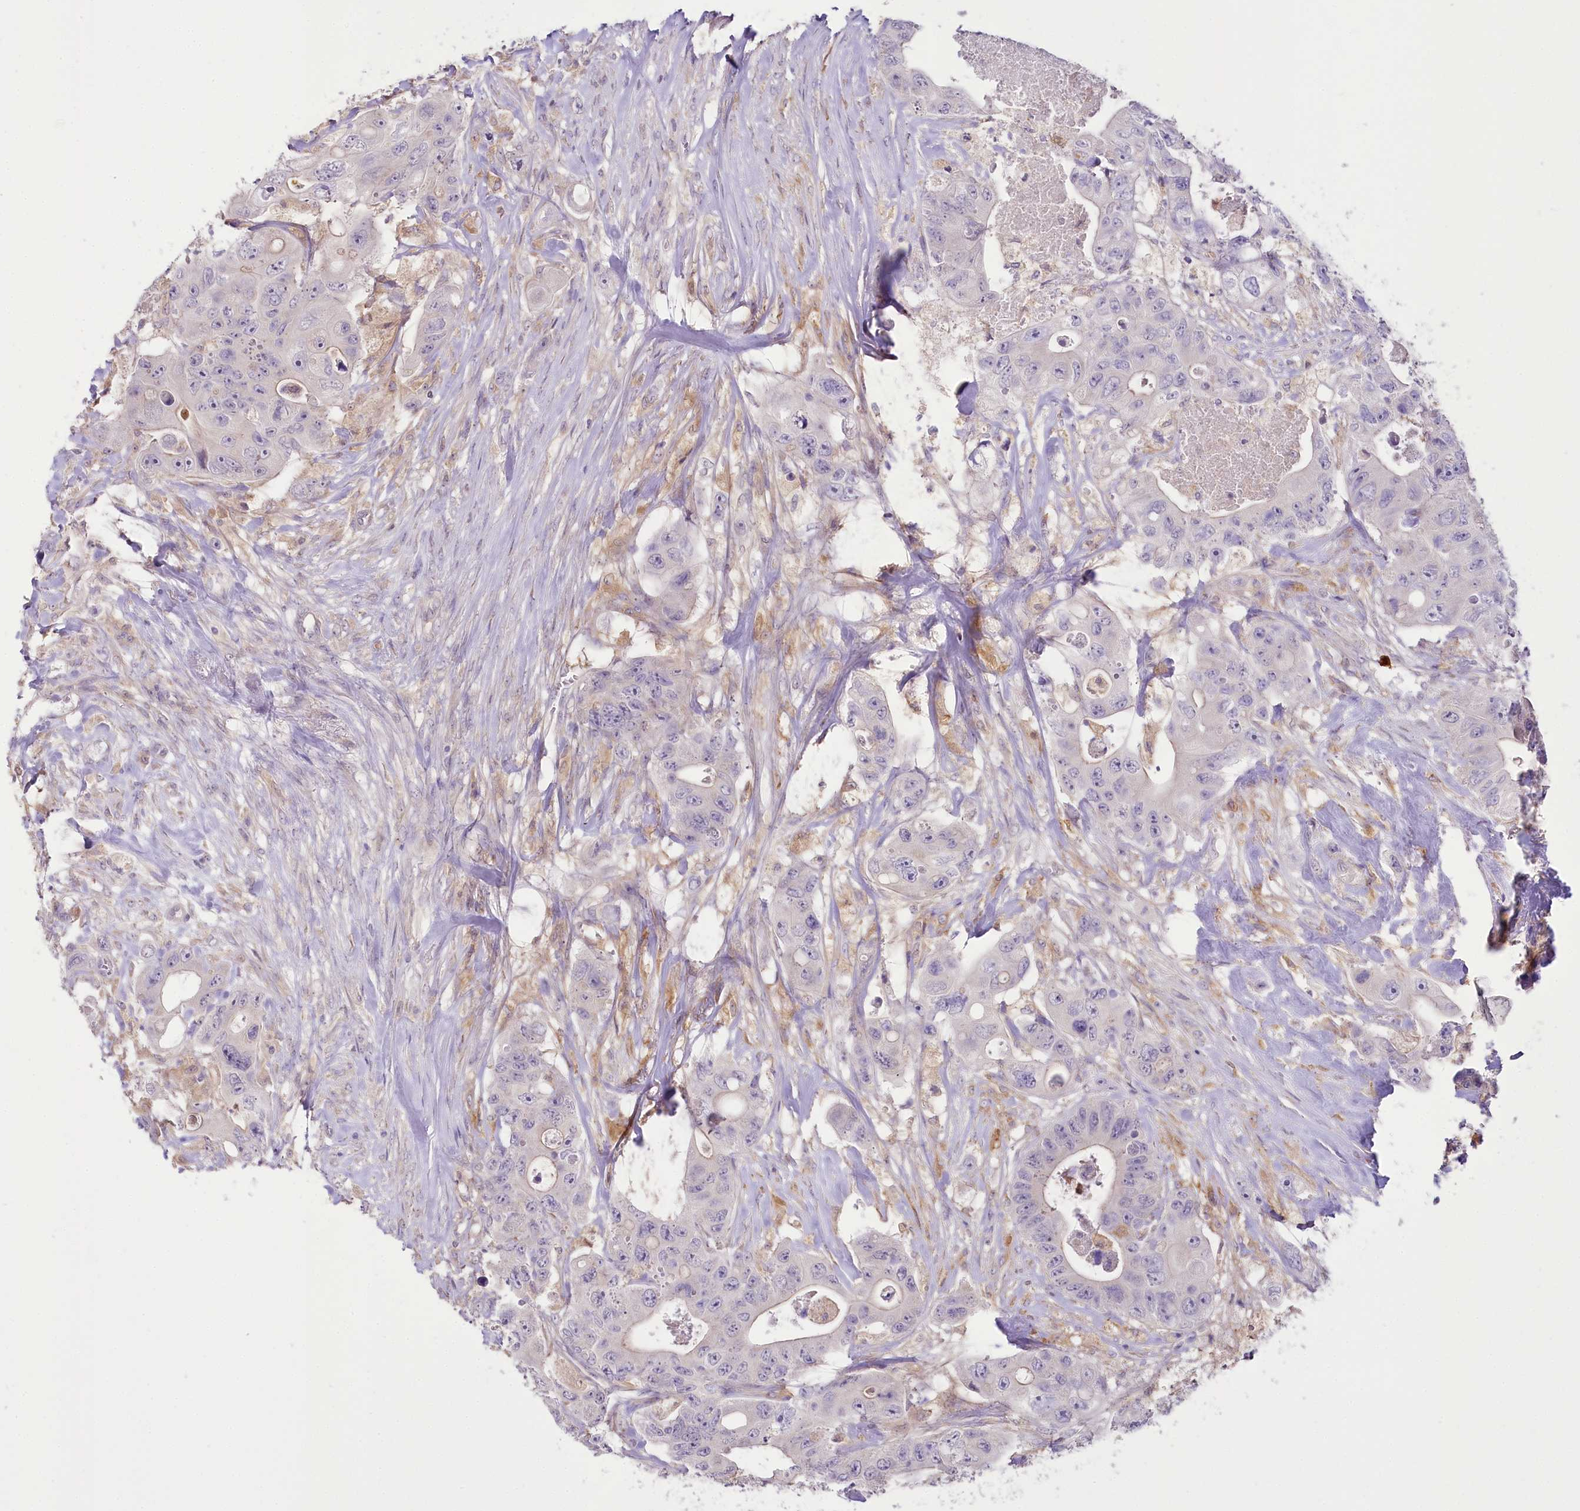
{"staining": {"intensity": "negative", "quantity": "none", "location": "none"}, "tissue": "colorectal cancer", "cell_type": "Tumor cells", "image_type": "cancer", "snomed": [{"axis": "morphology", "description": "Adenocarcinoma, NOS"}, {"axis": "topography", "description": "Colon"}], "caption": "There is no significant staining in tumor cells of colorectal cancer (adenocarcinoma). (DAB IHC with hematoxylin counter stain).", "gene": "DPYD", "patient": {"sex": "female", "age": 46}}